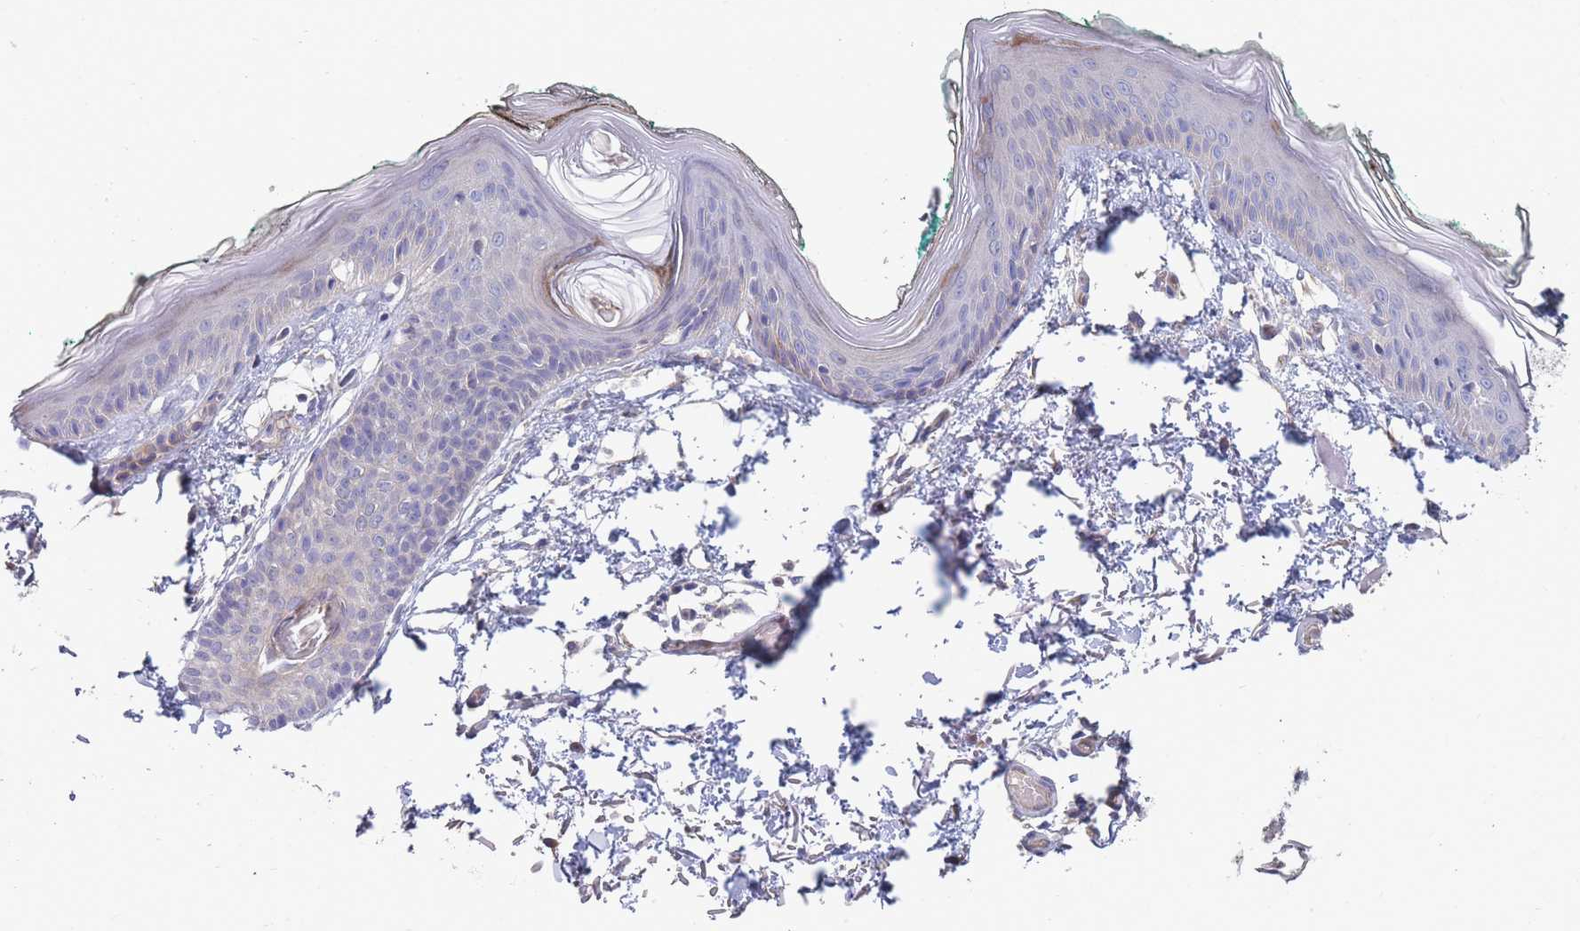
{"staining": {"intensity": "negative", "quantity": "none", "location": "none"}, "tissue": "skin", "cell_type": "Fibroblasts", "image_type": "normal", "snomed": [{"axis": "morphology", "description": "Normal tissue, NOS"}, {"axis": "morphology", "description": "Malignant melanoma, NOS"}, {"axis": "topography", "description": "Skin"}], "caption": "DAB immunohistochemical staining of unremarkable human skin displays no significant expression in fibroblasts. (DAB (3,3'-diaminobenzidine) immunohistochemistry, high magnification).", "gene": "NUB1", "patient": {"sex": "male", "age": 62}}